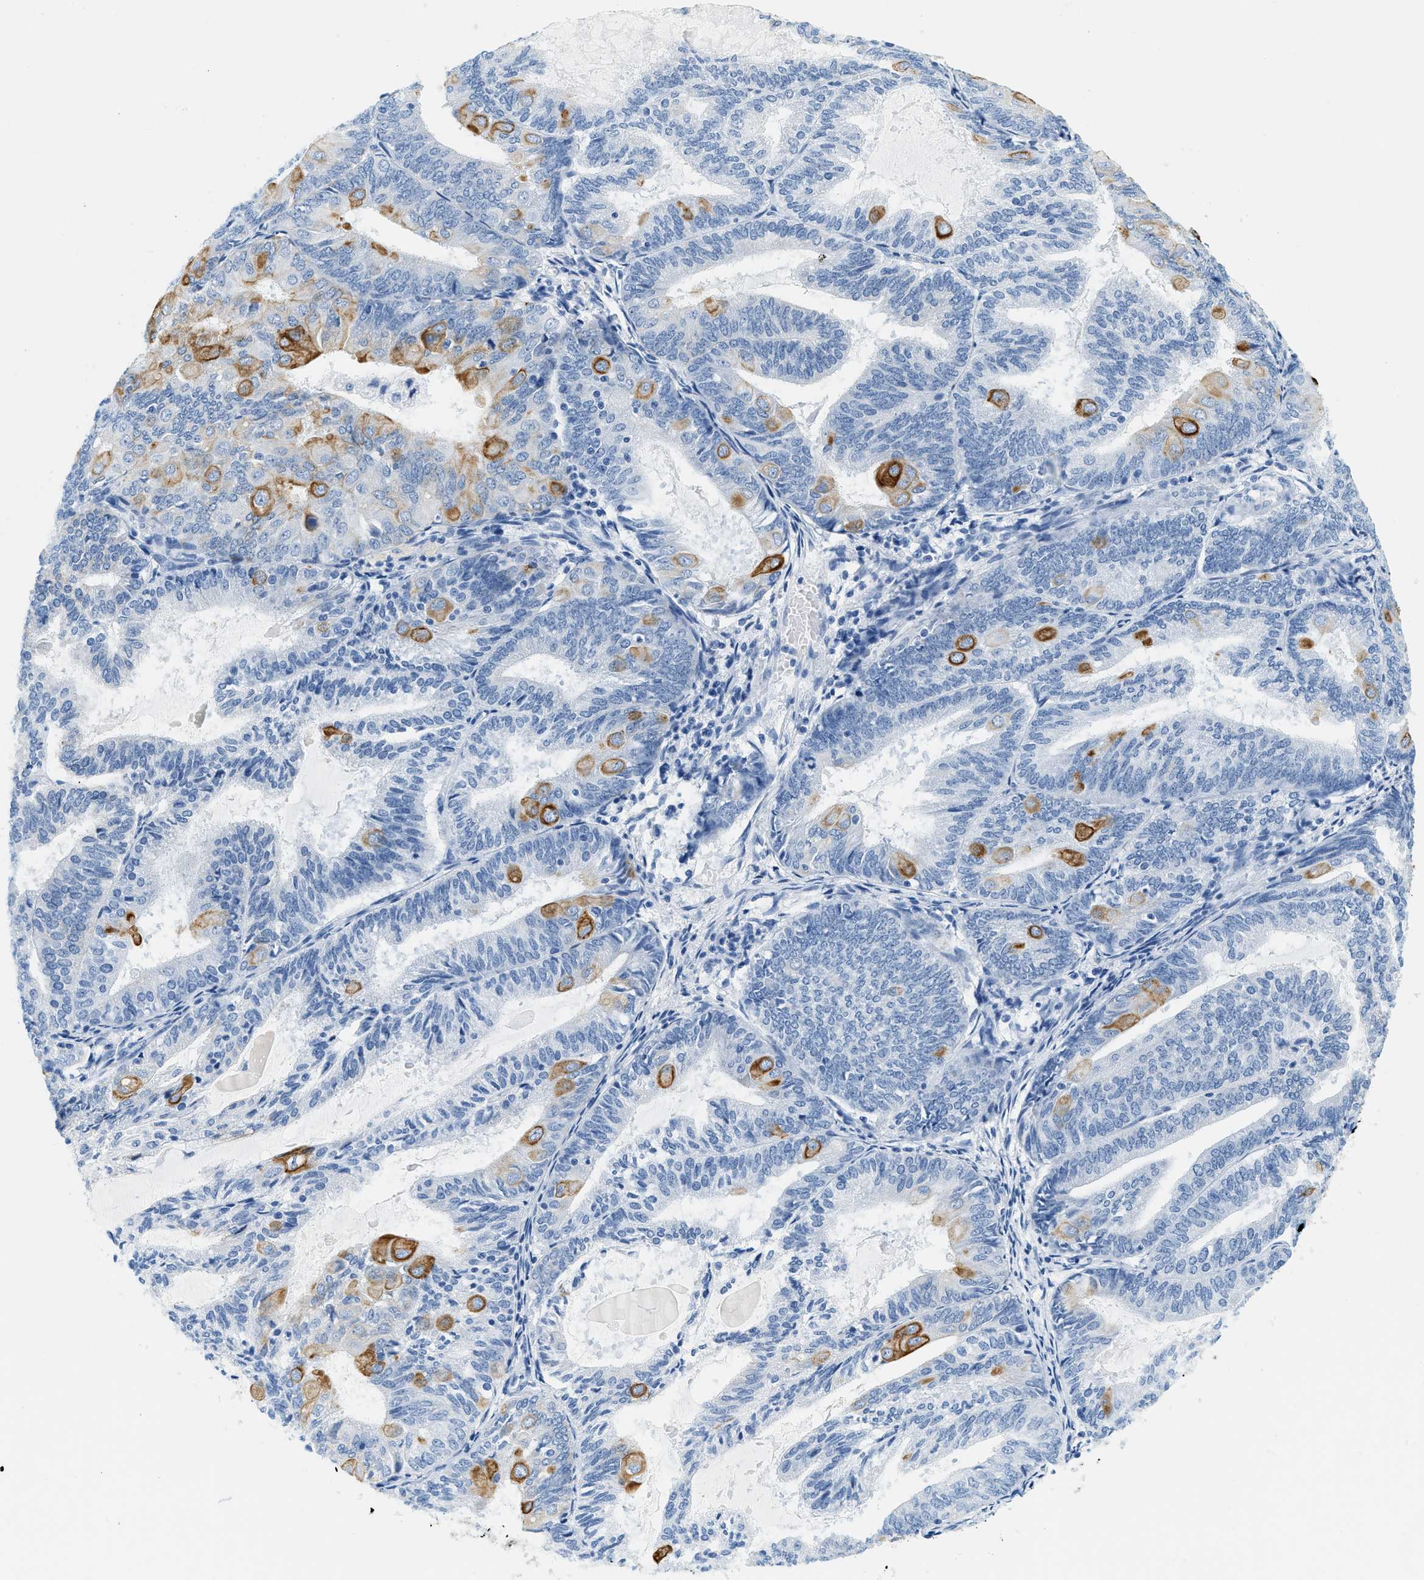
{"staining": {"intensity": "strong", "quantity": "<25%", "location": "cytoplasmic/membranous"}, "tissue": "endometrial cancer", "cell_type": "Tumor cells", "image_type": "cancer", "snomed": [{"axis": "morphology", "description": "Adenocarcinoma, NOS"}, {"axis": "topography", "description": "Endometrium"}], "caption": "Adenocarcinoma (endometrial) tissue demonstrates strong cytoplasmic/membranous staining in approximately <25% of tumor cells", "gene": "STXBP2", "patient": {"sex": "female", "age": 81}}